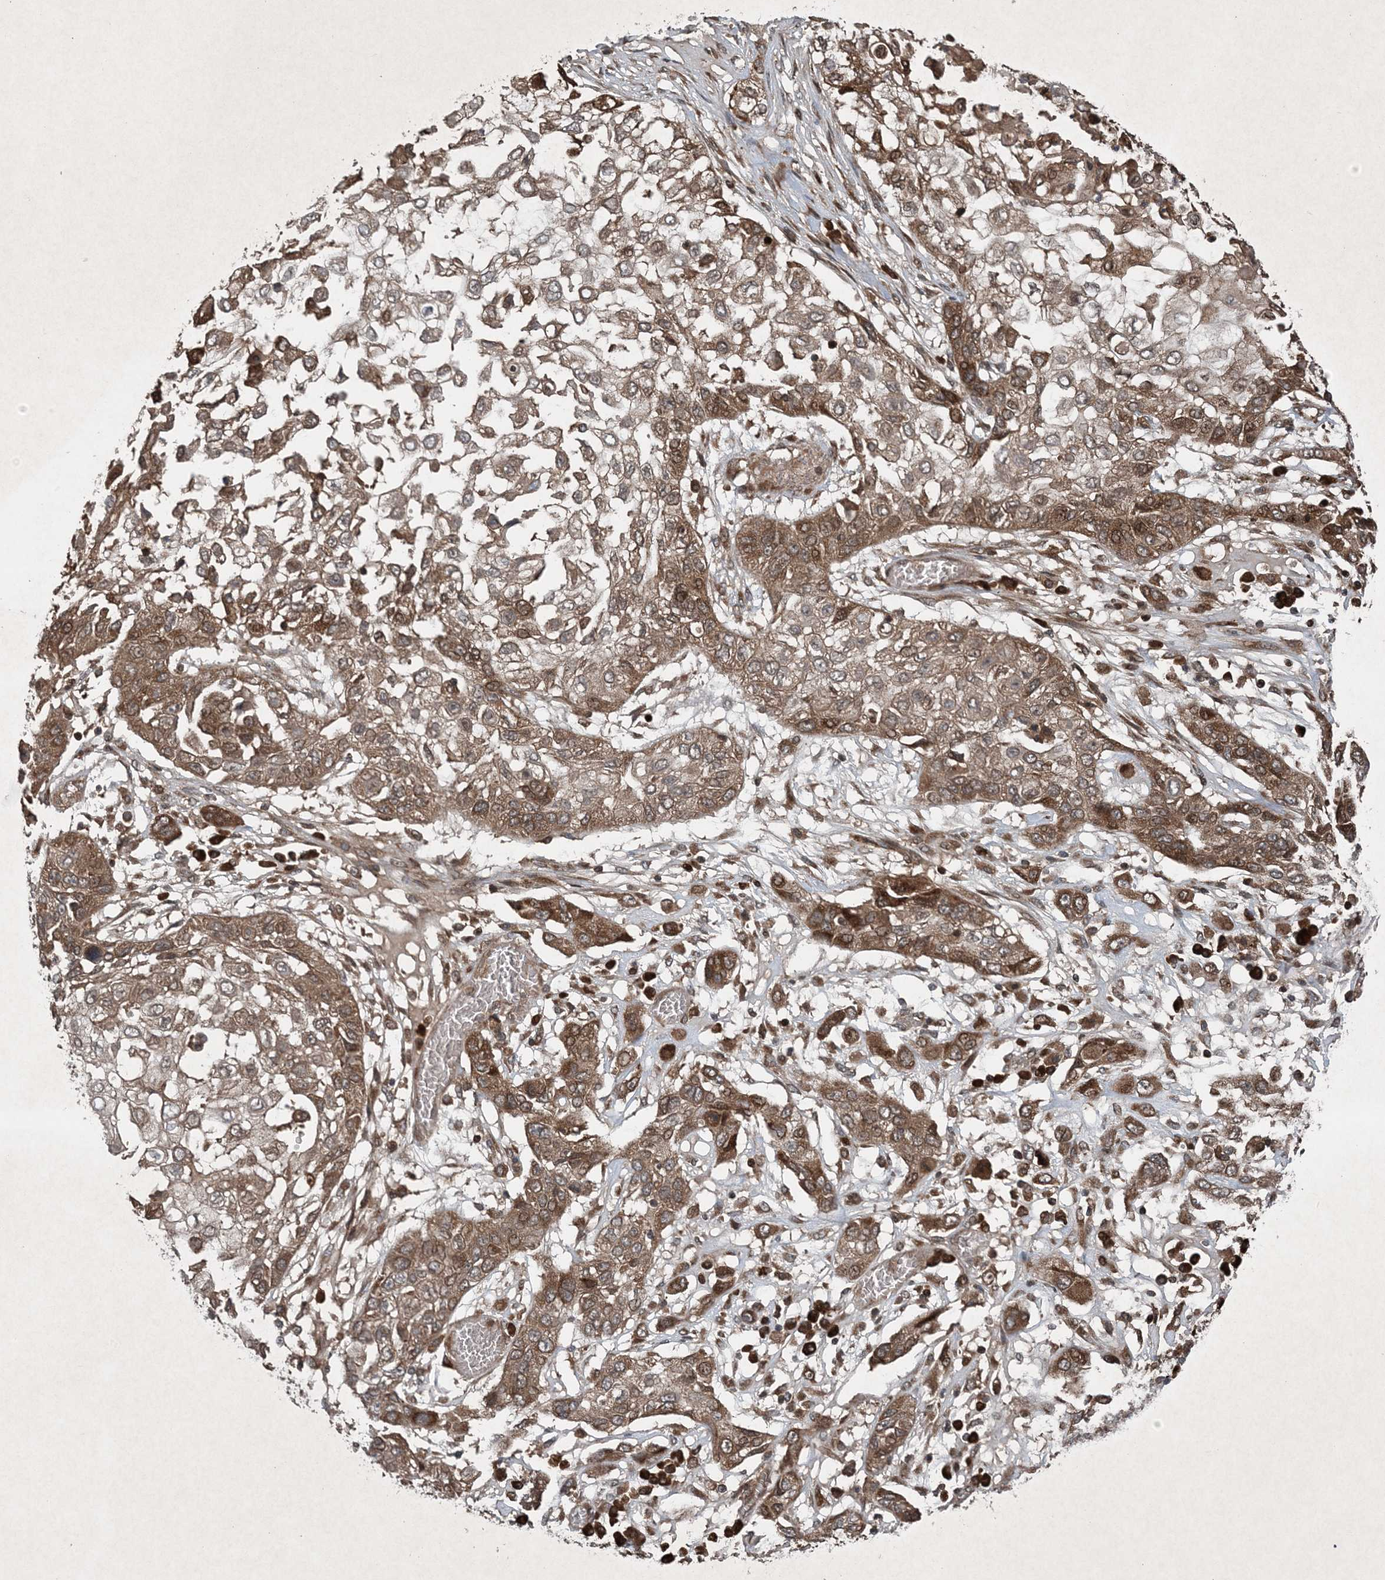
{"staining": {"intensity": "moderate", "quantity": ">75%", "location": "cytoplasmic/membranous"}, "tissue": "lung cancer", "cell_type": "Tumor cells", "image_type": "cancer", "snomed": [{"axis": "morphology", "description": "Squamous cell carcinoma, NOS"}, {"axis": "topography", "description": "Lung"}], "caption": "DAB immunohistochemical staining of human squamous cell carcinoma (lung) demonstrates moderate cytoplasmic/membranous protein positivity in about >75% of tumor cells.", "gene": "GNG5", "patient": {"sex": "male", "age": 71}}